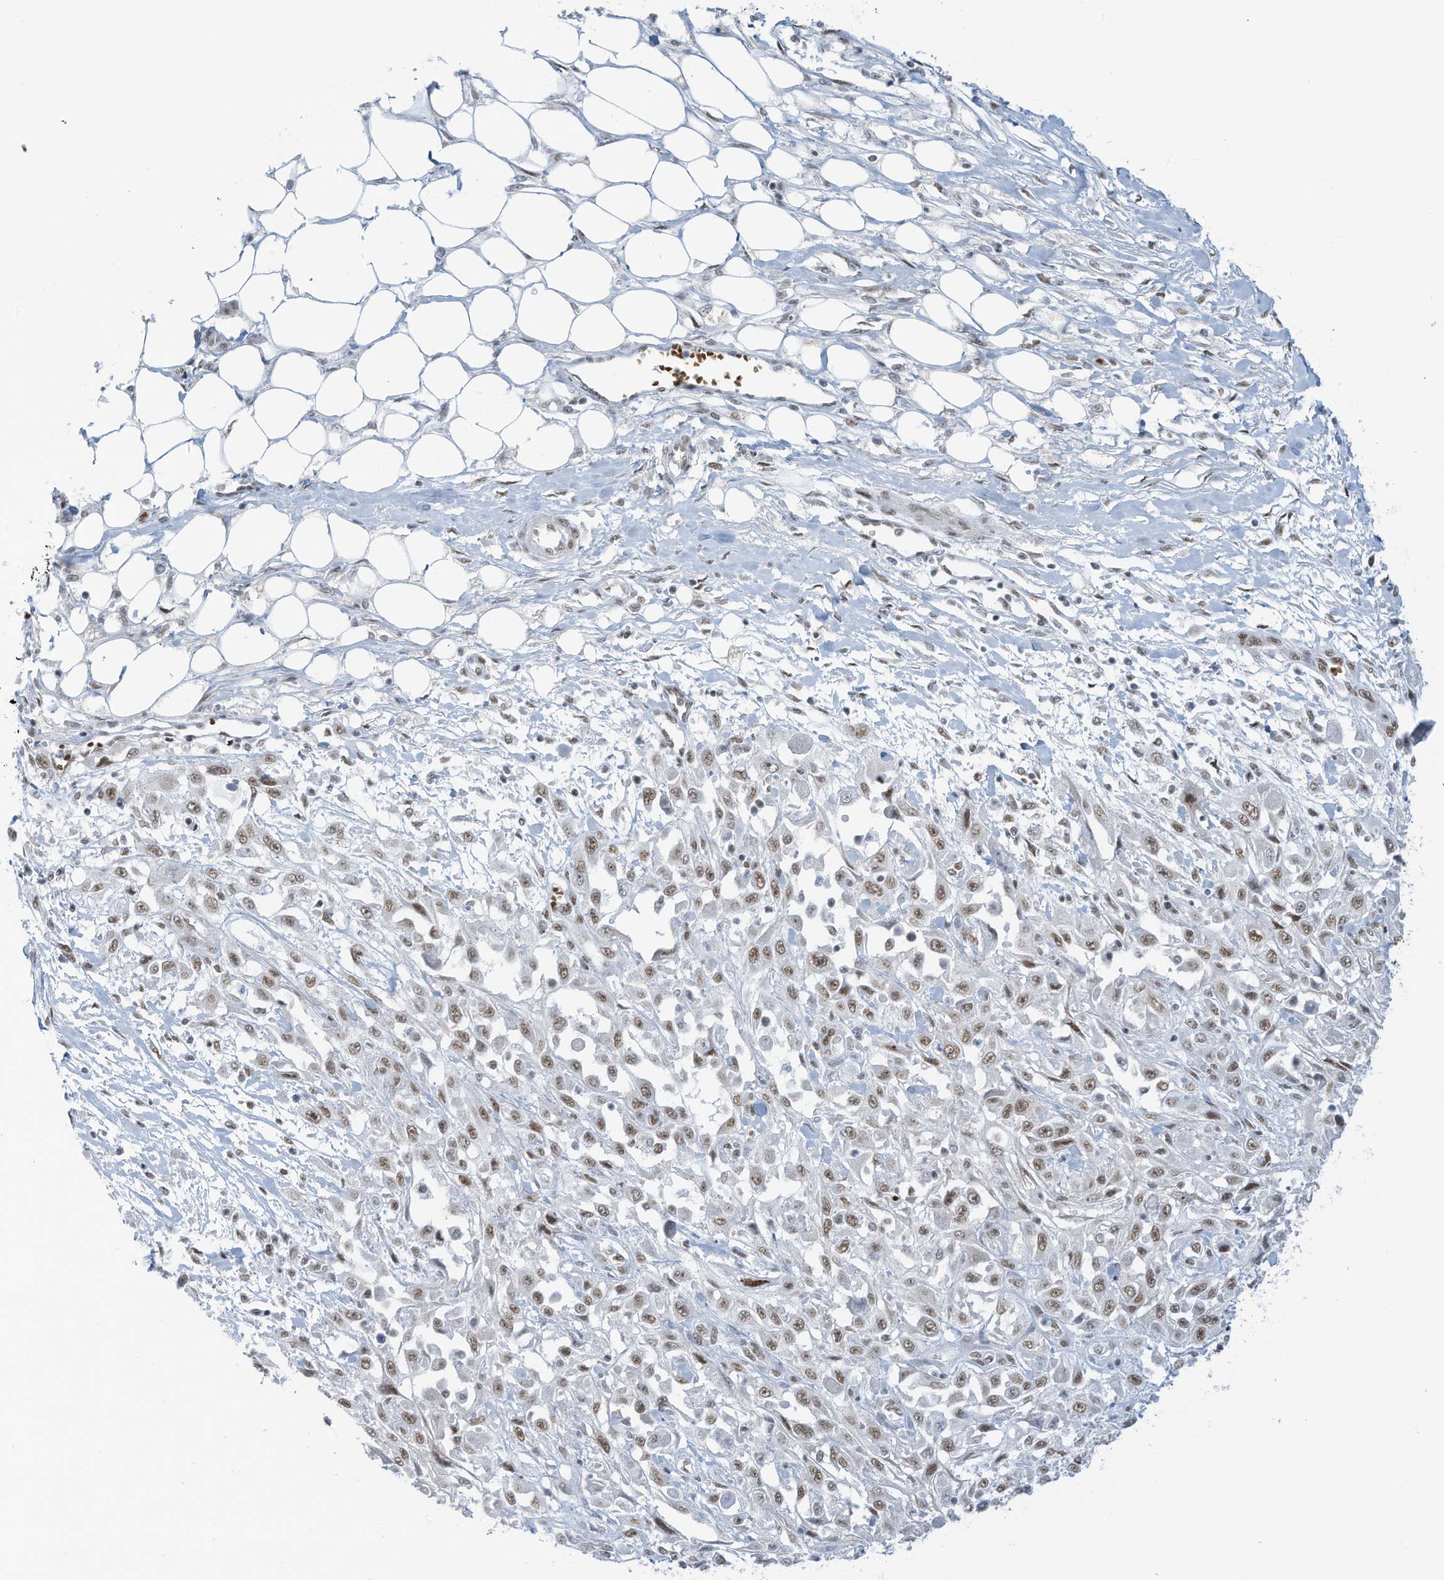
{"staining": {"intensity": "moderate", "quantity": ">75%", "location": "nuclear"}, "tissue": "skin cancer", "cell_type": "Tumor cells", "image_type": "cancer", "snomed": [{"axis": "morphology", "description": "Squamous cell carcinoma, NOS"}, {"axis": "morphology", "description": "Squamous cell carcinoma, metastatic, NOS"}, {"axis": "topography", "description": "Skin"}, {"axis": "topography", "description": "Lymph node"}], "caption": "Protein expression analysis of human skin metastatic squamous cell carcinoma reveals moderate nuclear expression in about >75% of tumor cells.", "gene": "ECT2L", "patient": {"sex": "male", "age": 75}}